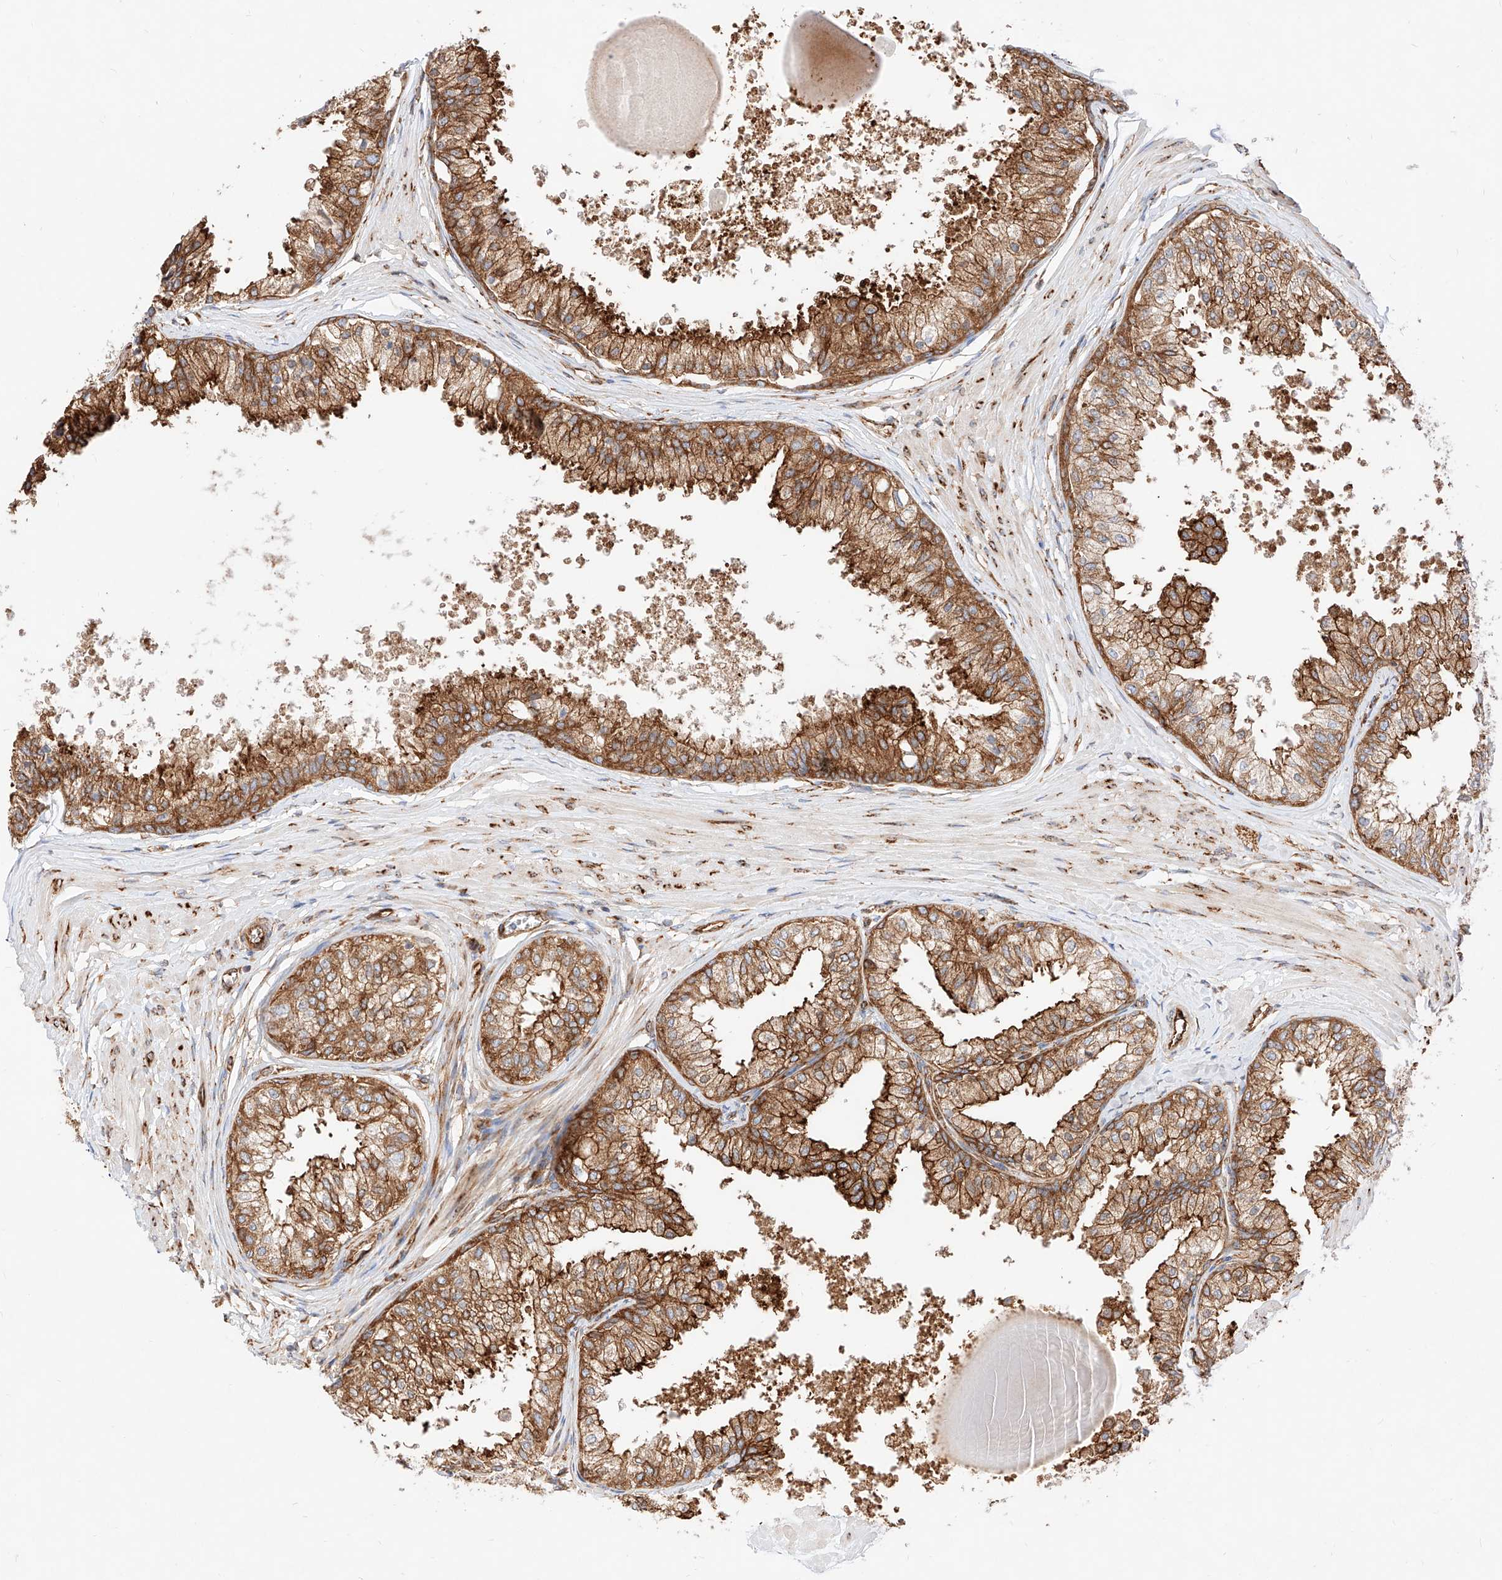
{"staining": {"intensity": "strong", "quantity": ">75%", "location": "cytoplasmic/membranous"}, "tissue": "prostate", "cell_type": "Glandular cells", "image_type": "normal", "snomed": [{"axis": "morphology", "description": "Normal tissue, NOS"}, {"axis": "topography", "description": "Prostate"}], "caption": "Immunohistochemical staining of unremarkable prostate shows strong cytoplasmic/membranous protein positivity in about >75% of glandular cells.", "gene": "CSGALNACT2", "patient": {"sex": "male", "age": 48}}